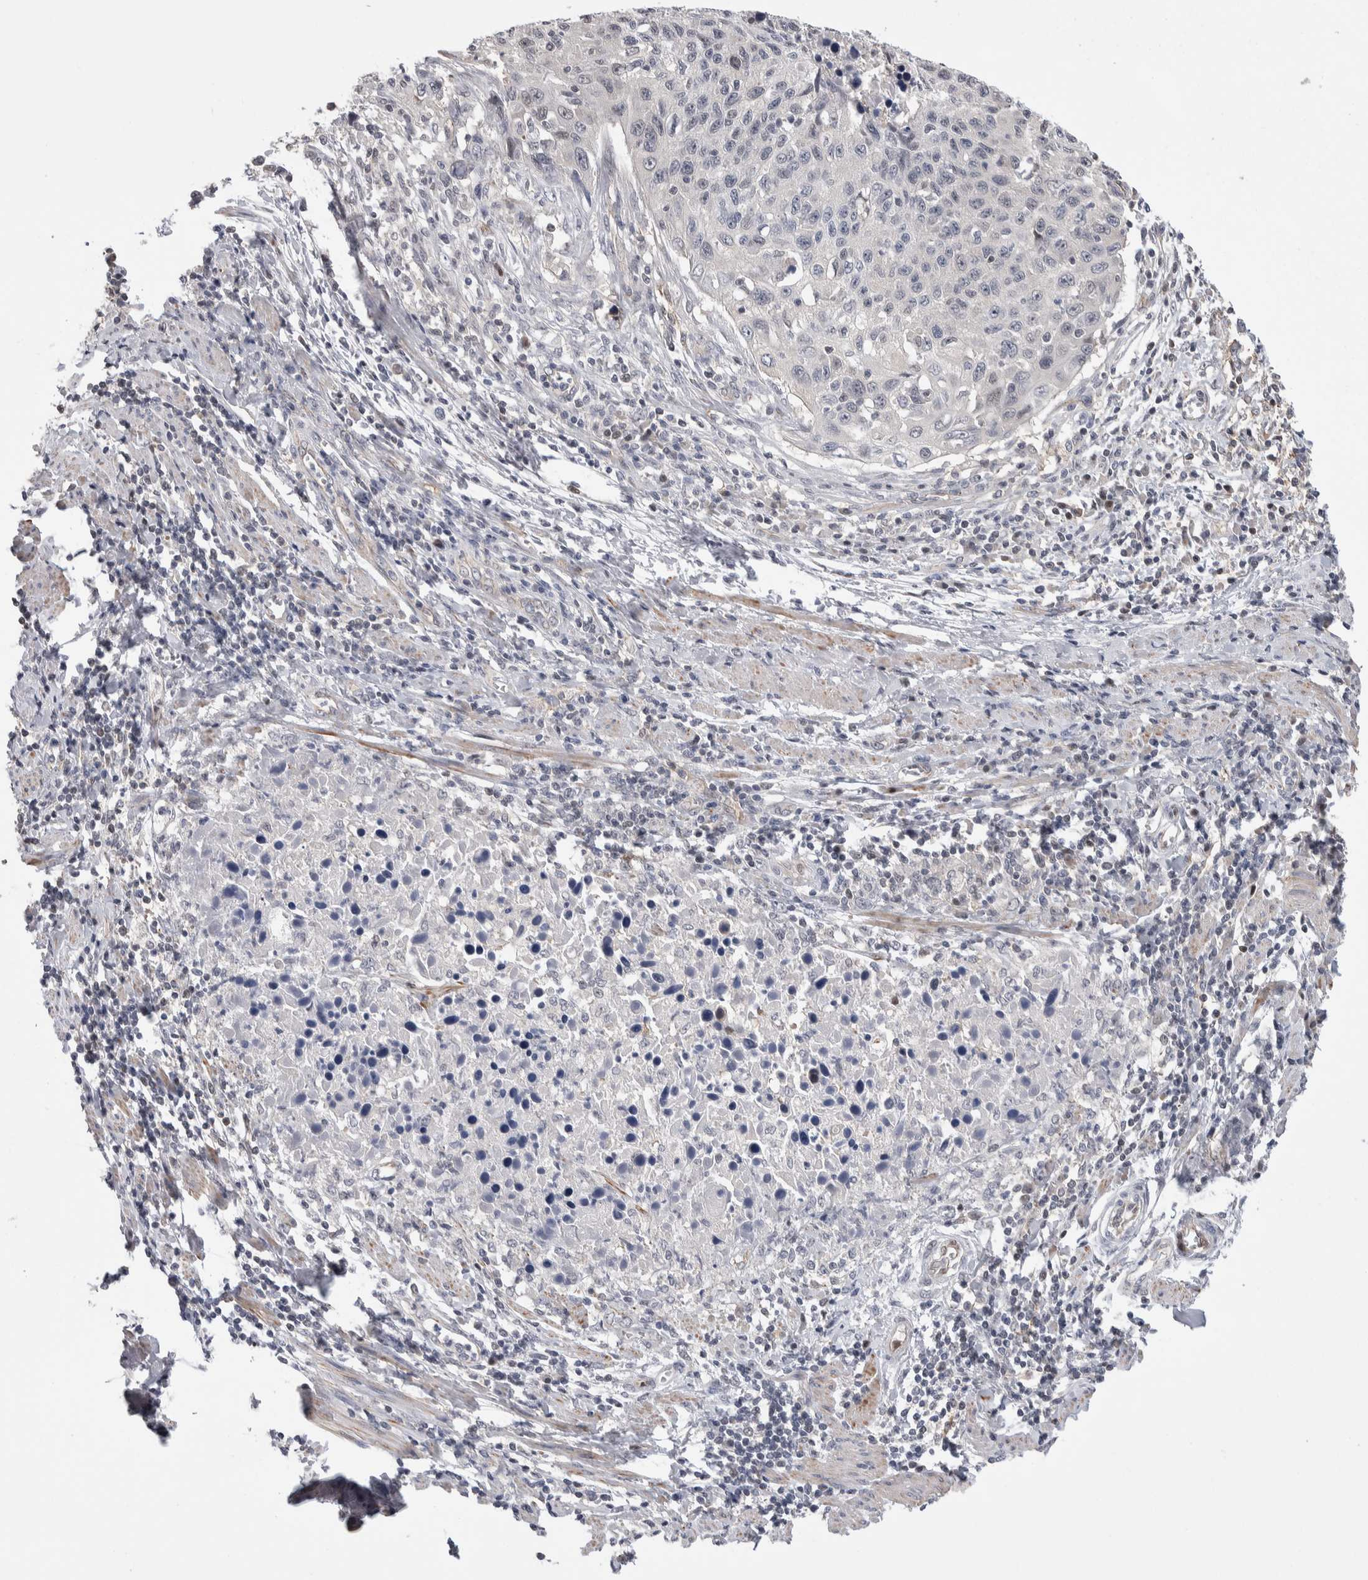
{"staining": {"intensity": "negative", "quantity": "none", "location": "none"}, "tissue": "cervical cancer", "cell_type": "Tumor cells", "image_type": "cancer", "snomed": [{"axis": "morphology", "description": "Squamous cell carcinoma, NOS"}, {"axis": "topography", "description": "Cervix"}], "caption": "Tumor cells are negative for brown protein staining in squamous cell carcinoma (cervical).", "gene": "ZBTB49", "patient": {"sex": "female", "age": 53}}